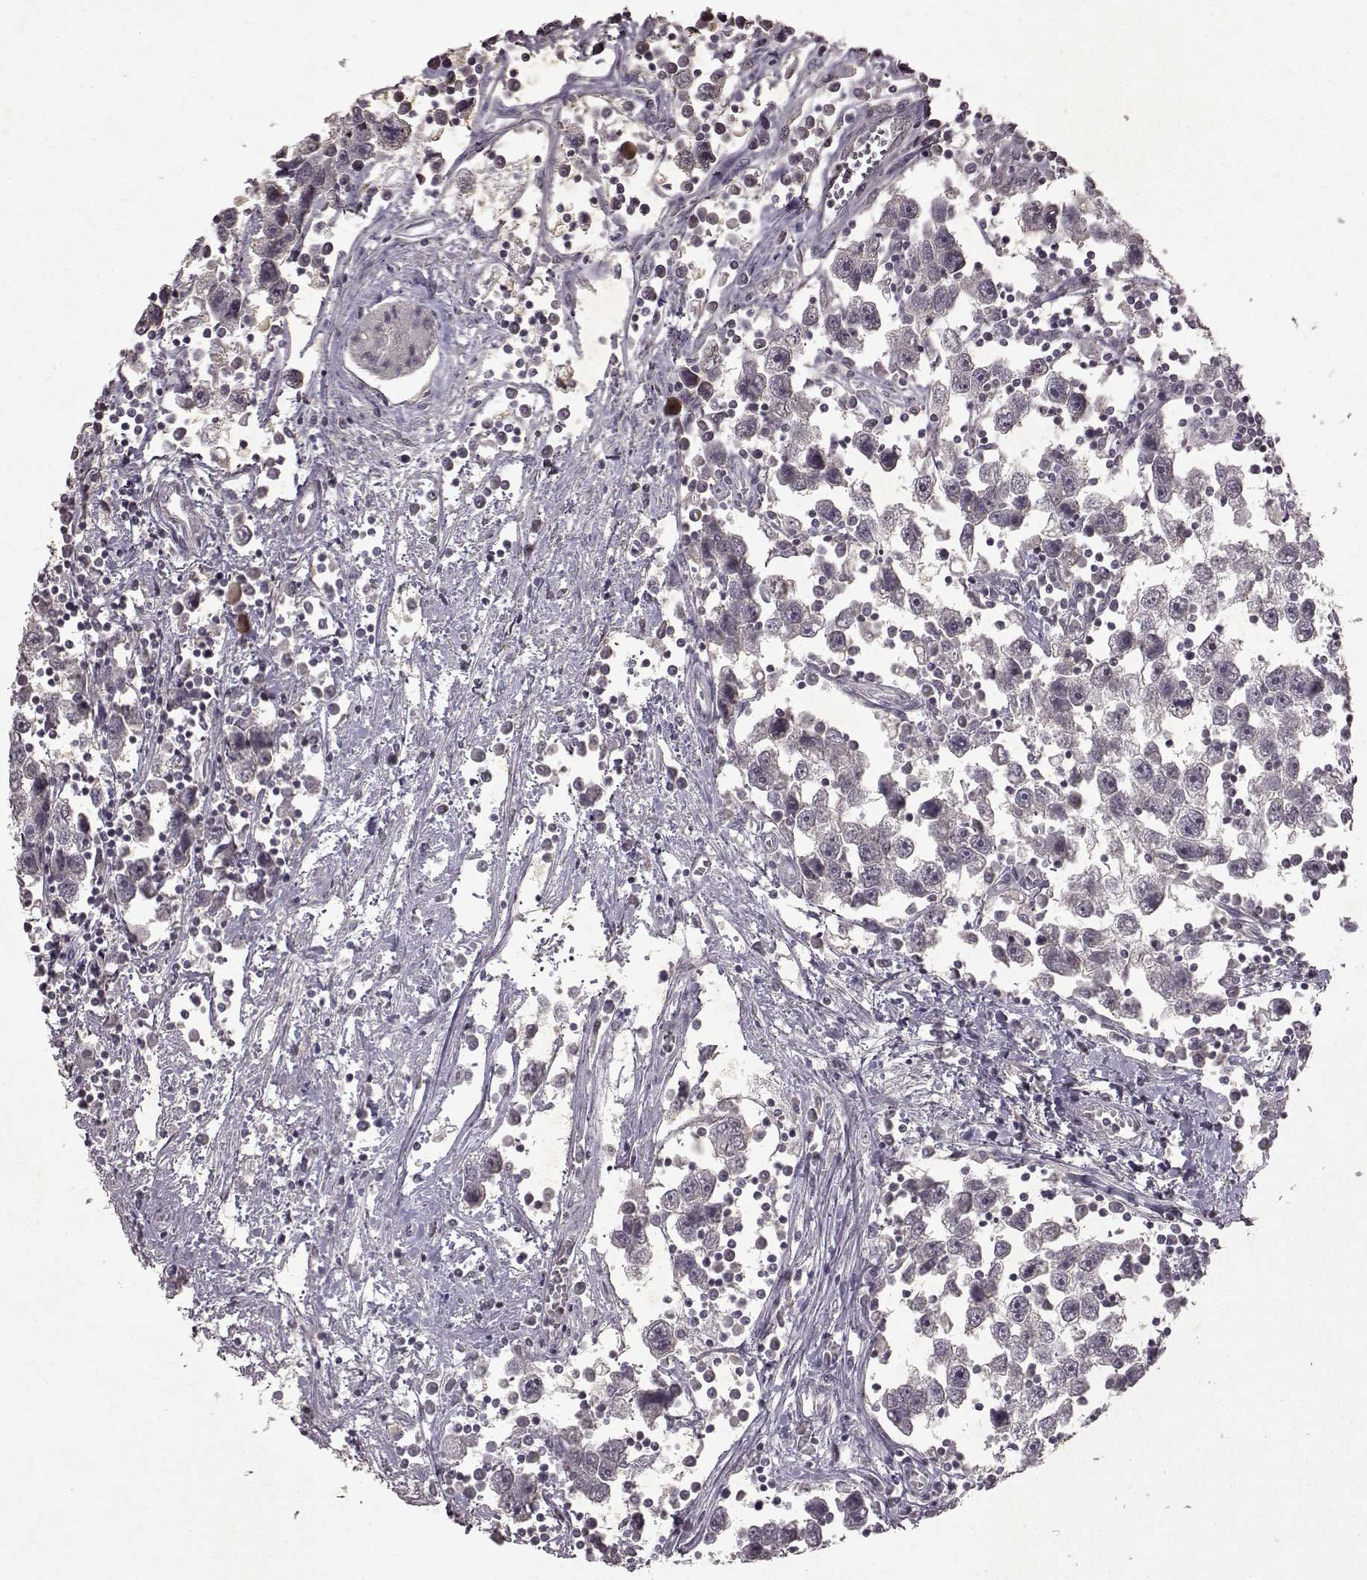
{"staining": {"intensity": "negative", "quantity": "none", "location": "none"}, "tissue": "testis cancer", "cell_type": "Tumor cells", "image_type": "cancer", "snomed": [{"axis": "morphology", "description": "Seminoma, NOS"}, {"axis": "topography", "description": "Testis"}], "caption": "This is an immunohistochemistry (IHC) micrograph of testis seminoma. There is no positivity in tumor cells.", "gene": "LHB", "patient": {"sex": "male", "age": 30}}